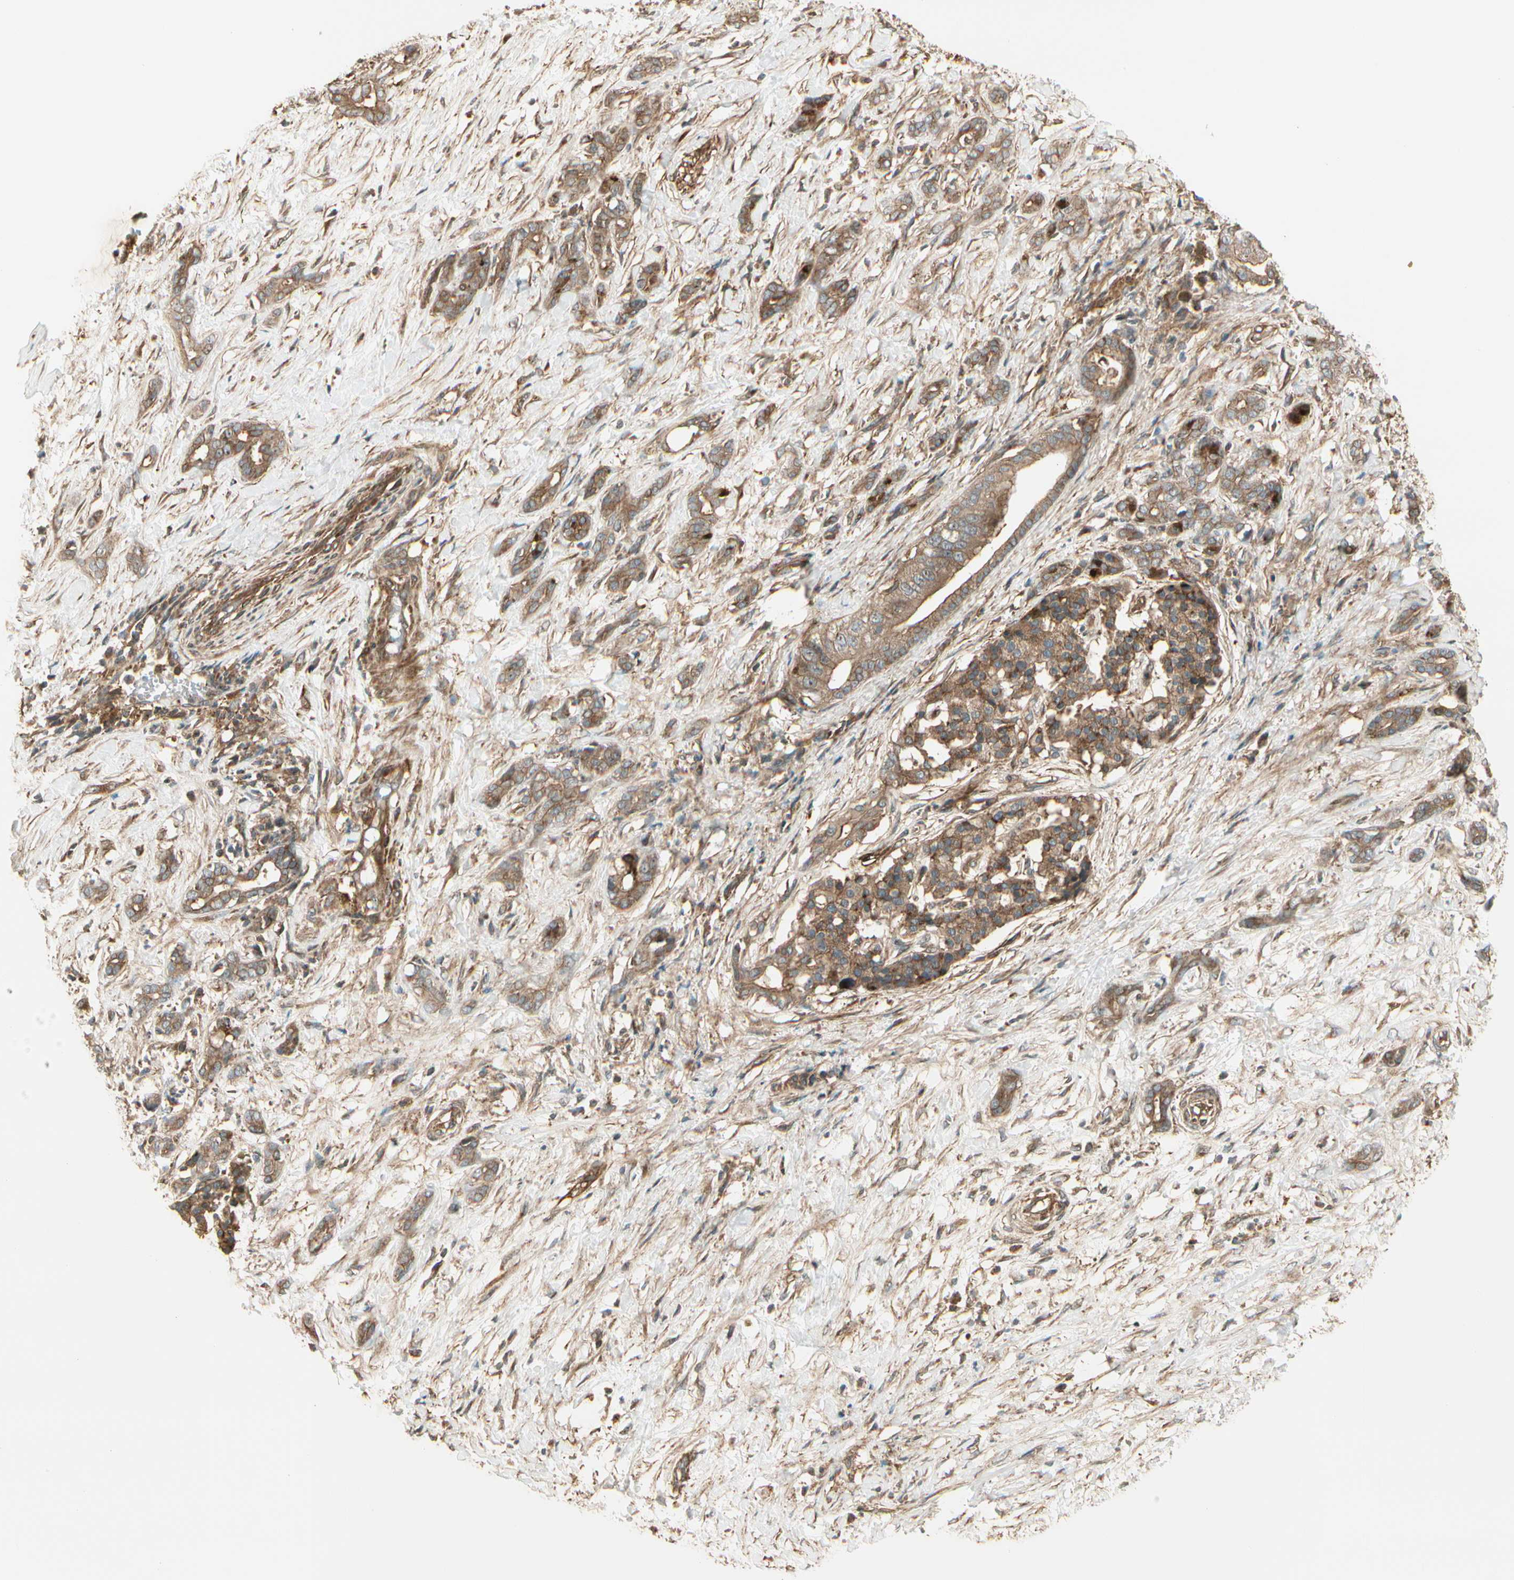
{"staining": {"intensity": "moderate", "quantity": ">75%", "location": "cytoplasmic/membranous"}, "tissue": "pancreatic cancer", "cell_type": "Tumor cells", "image_type": "cancer", "snomed": [{"axis": "morphology", "description": "Adenocarcinoma, NOS"}, {"axis": "topography", "description": "Pancreas"}], "caption": "Protein positivity by IHC shows moderate cytoplasmic/membranous positivity in approximately >75% of tumor cells in pancreatic adenocarcinoma. The protein is stained brown, and the nuclei are stained in blue (DAB IHC with brightfield microscopy, high magnification).", "gene": "FKBP15", "patient": {"sex": "male", "age": 41}}